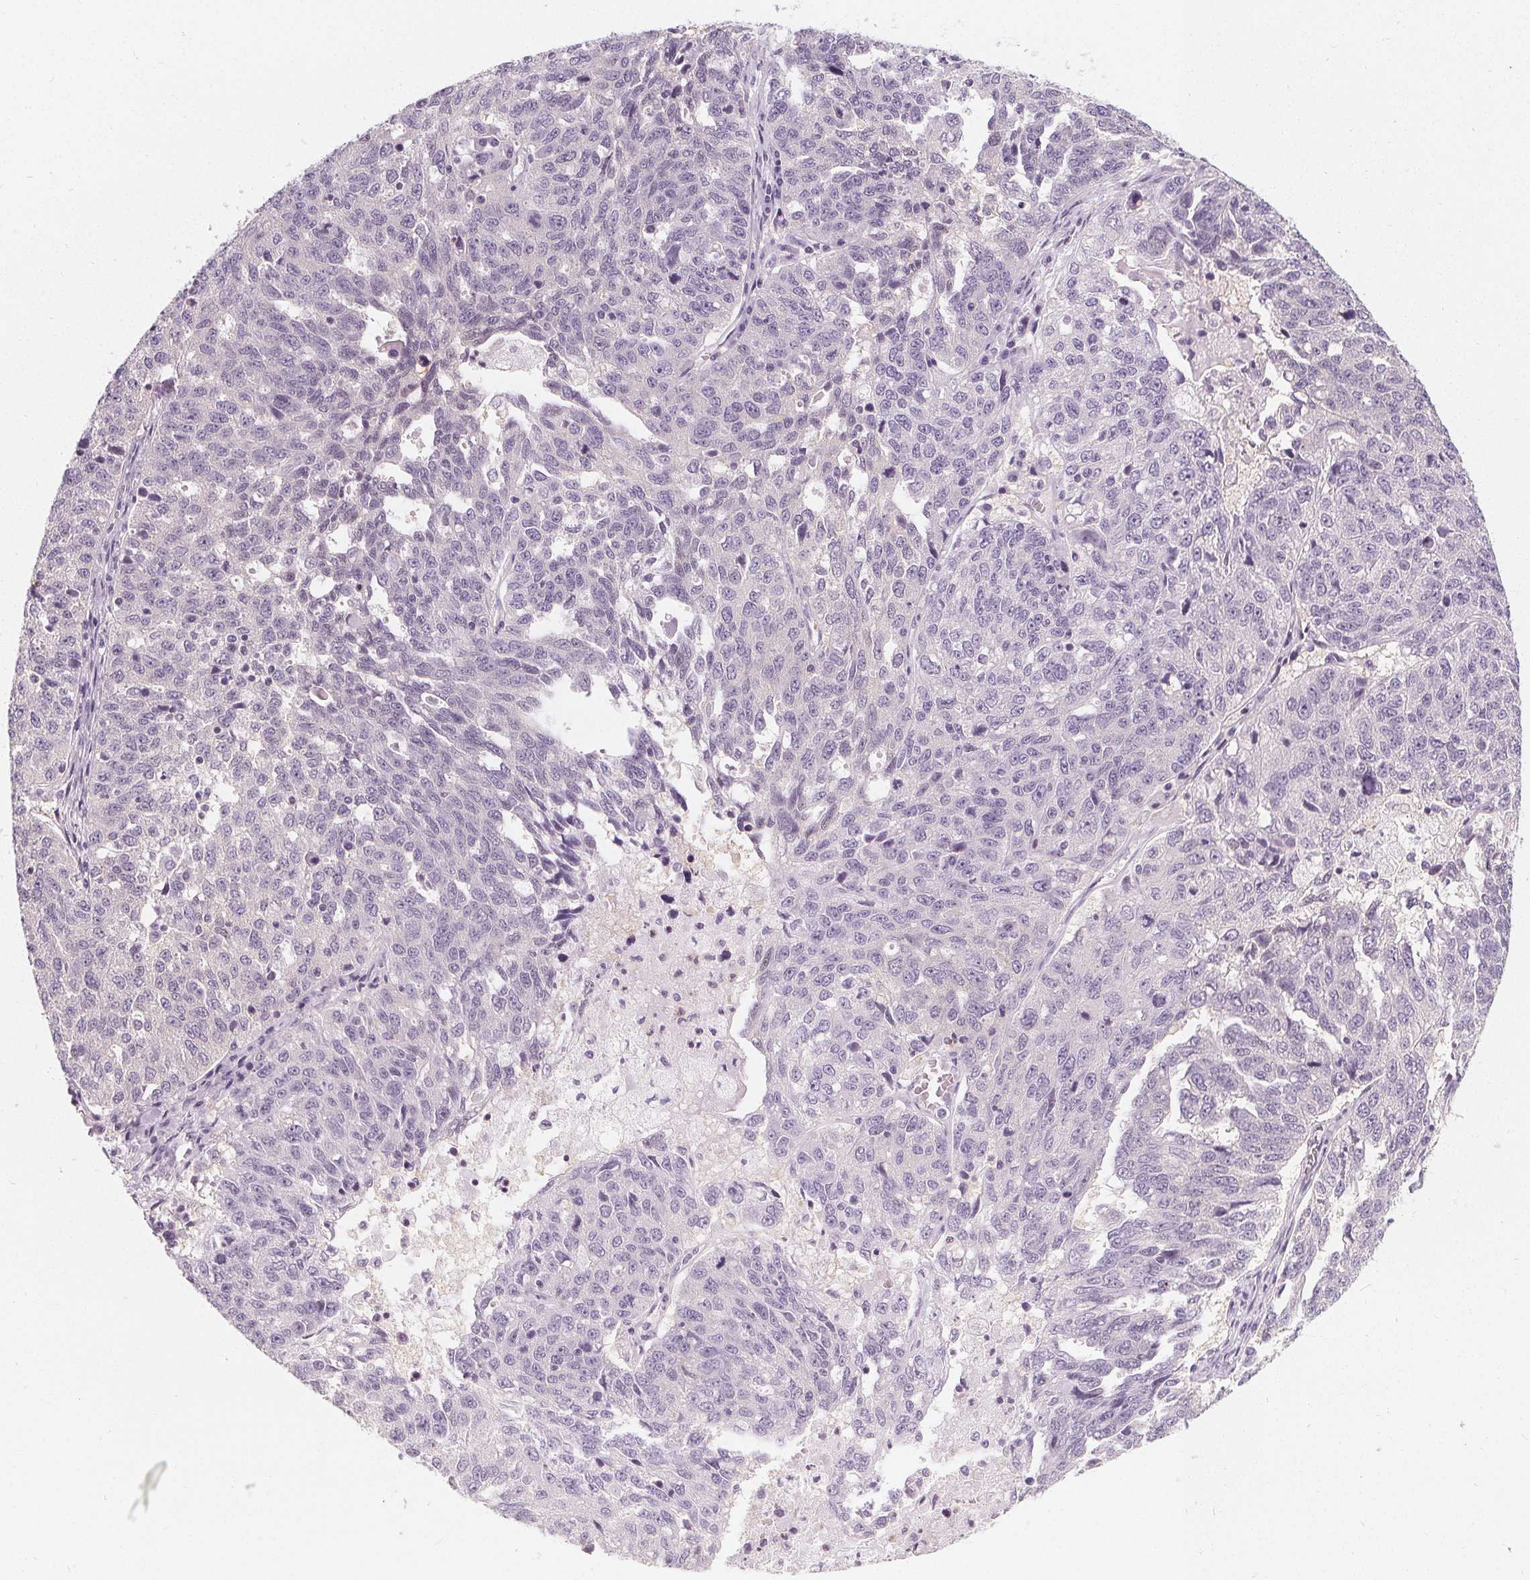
{"staining": {"intensity": "negative", "quantity": "none", "location": "none"}, "tissue": "ovarian cancer", "cell_type": "Tumor cells", "image_type": "cancer", "snomed": [{"axis": "morphology", "description": "Cystadenocarcinoma, serous, NOS"}, {"axis": "topography", "description": "Ovary"}], "caption": "The image shows no staining of tumor cells in serous cystadenocarcinoma (ovarian).", "gene": "UGP2", "patient": {"sex": "female", "age": 71}}